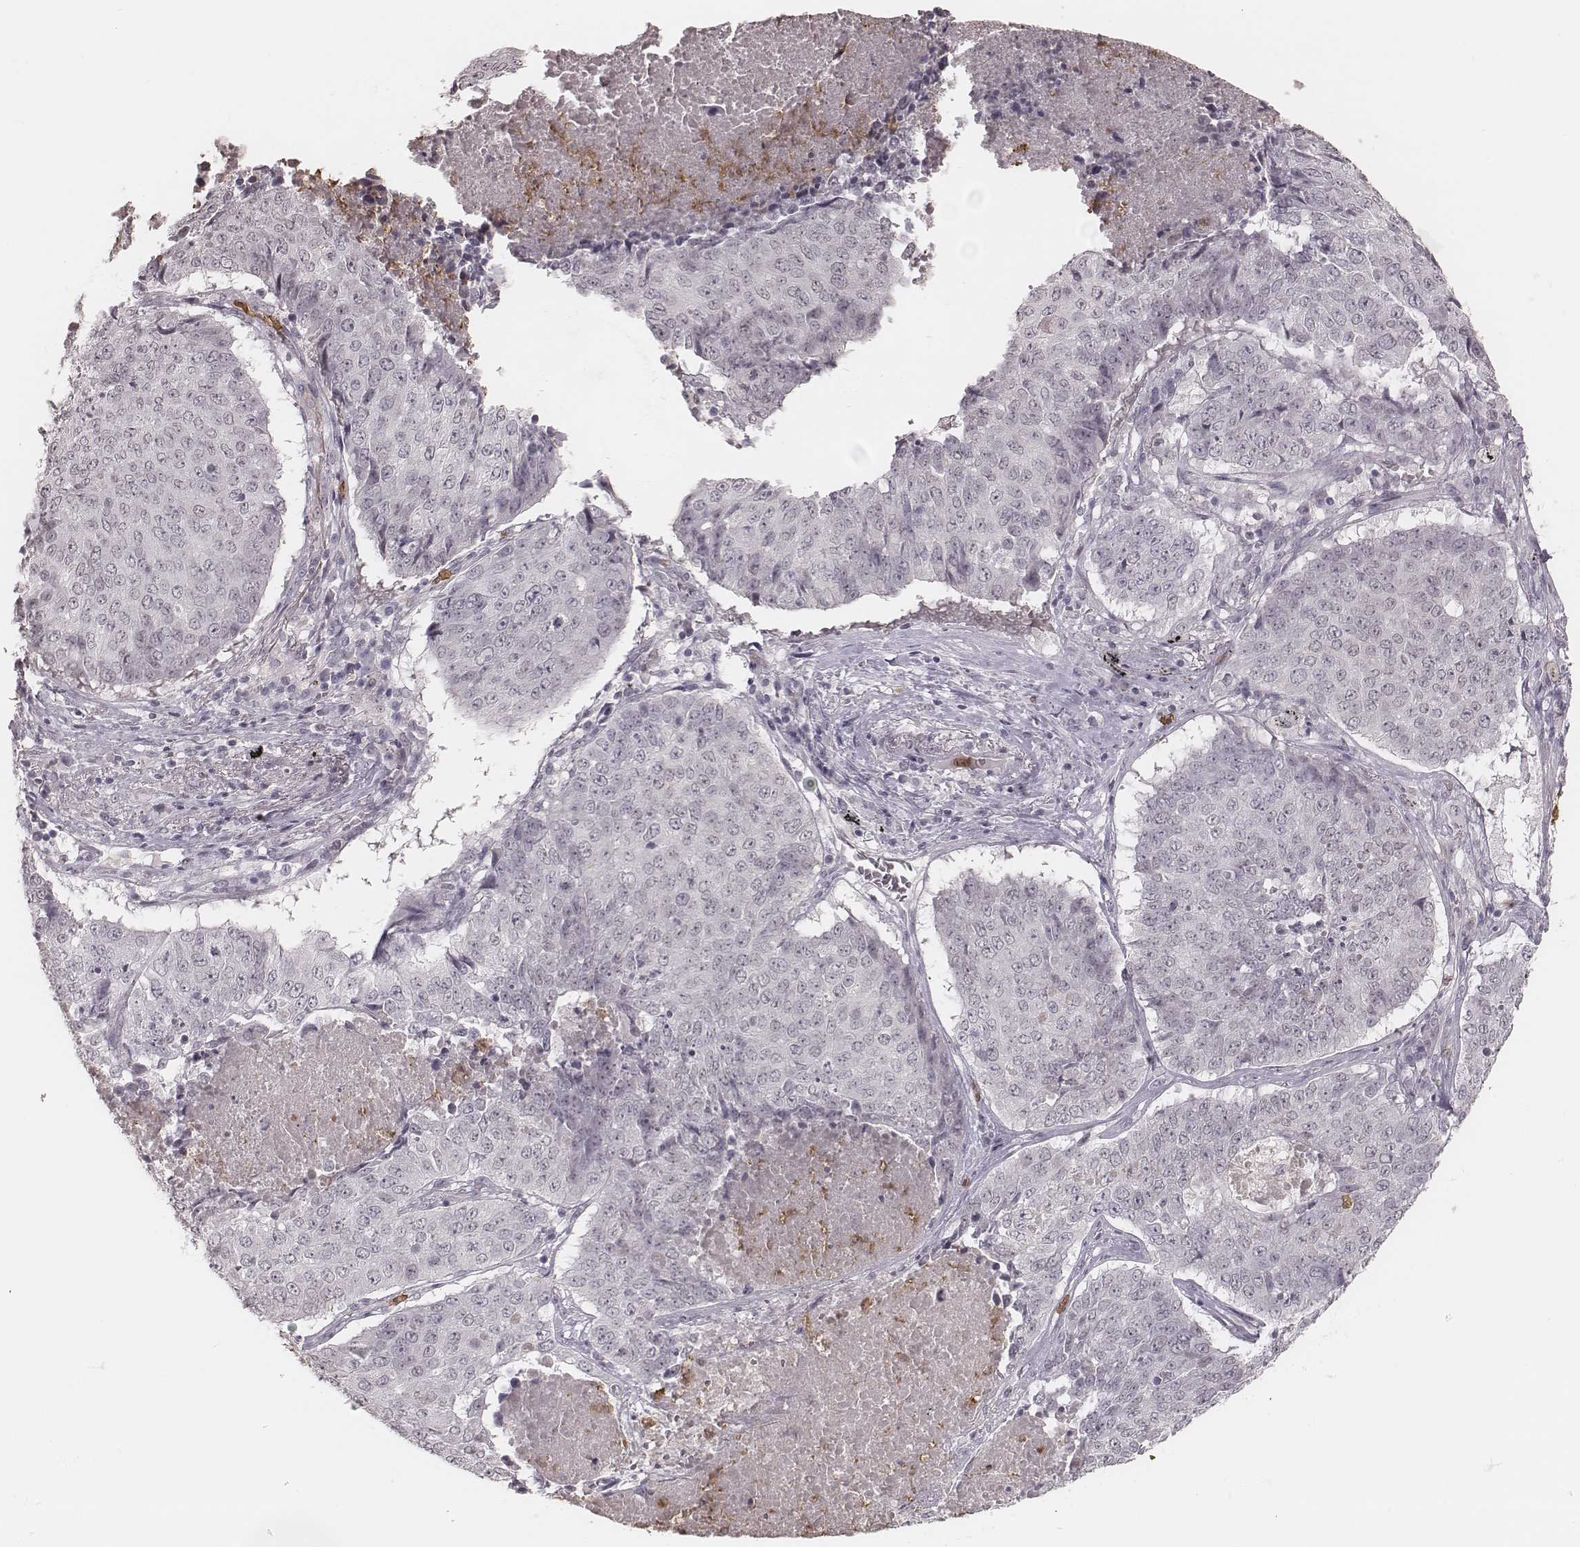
{"staining": {"intensity": "negative", "quantity": "none", "location": "none"}, "tissue": "lung cancer", "cell_type": "Tumor cells", "image_type": "cancer", "snomed": [{"axis": "morphology", "description": "Normal tissue, NOS"}, {"axis": "morphology", "description": "Squamous cell carcinoma, NOS"}, {"axis": "topography", "description": "Bronchus"}, {"axis": "topography", "description": "Lung"}], "caption": "Human squamous cell carcinoma (lung) stained for a protein using IHC displays no positivity in tumor cells.", "gene": "KITLG", "patient": {"sex": "male", "age": 64}}